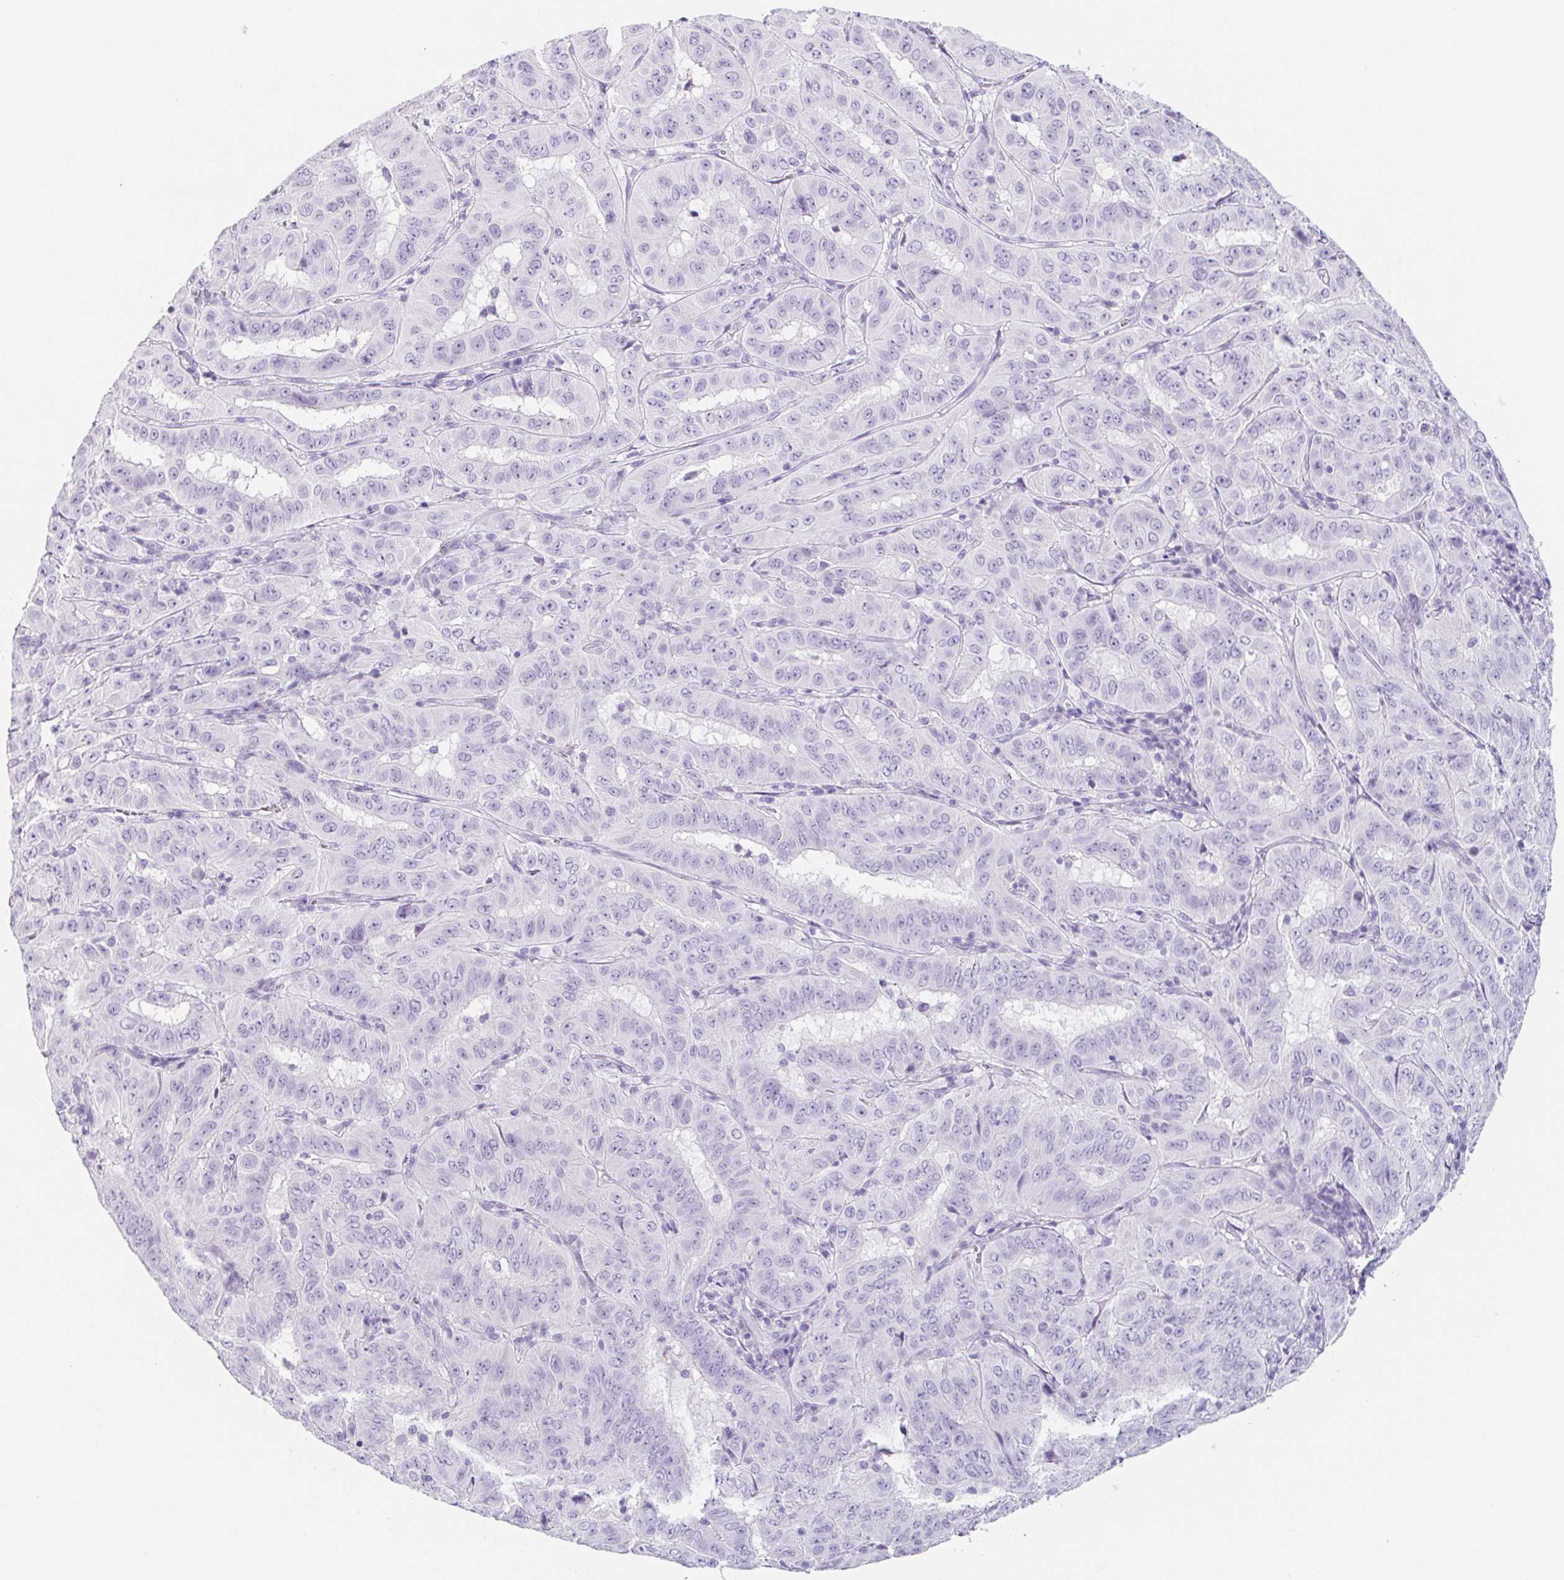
{"staining": {"intensity": "negative", "quantity": "none", "location": "none"}, "tissue": "pancreatic cancer", "cell_type": "Tumor cells", "image_type": "cancer", "snomed": [{"axis": "morphology", "description": "Adenocarcinoma, NOS"}, {"axis": "topography", "description": "Pancreas"}], "caption": "A high-resolution micrograph shows IHC staining of adenocarcinoma (pancreatic), which reveals no significant expression in tumor cells.", "gene": "EMC4", "patient": {"sex": "male", "age": 63}}